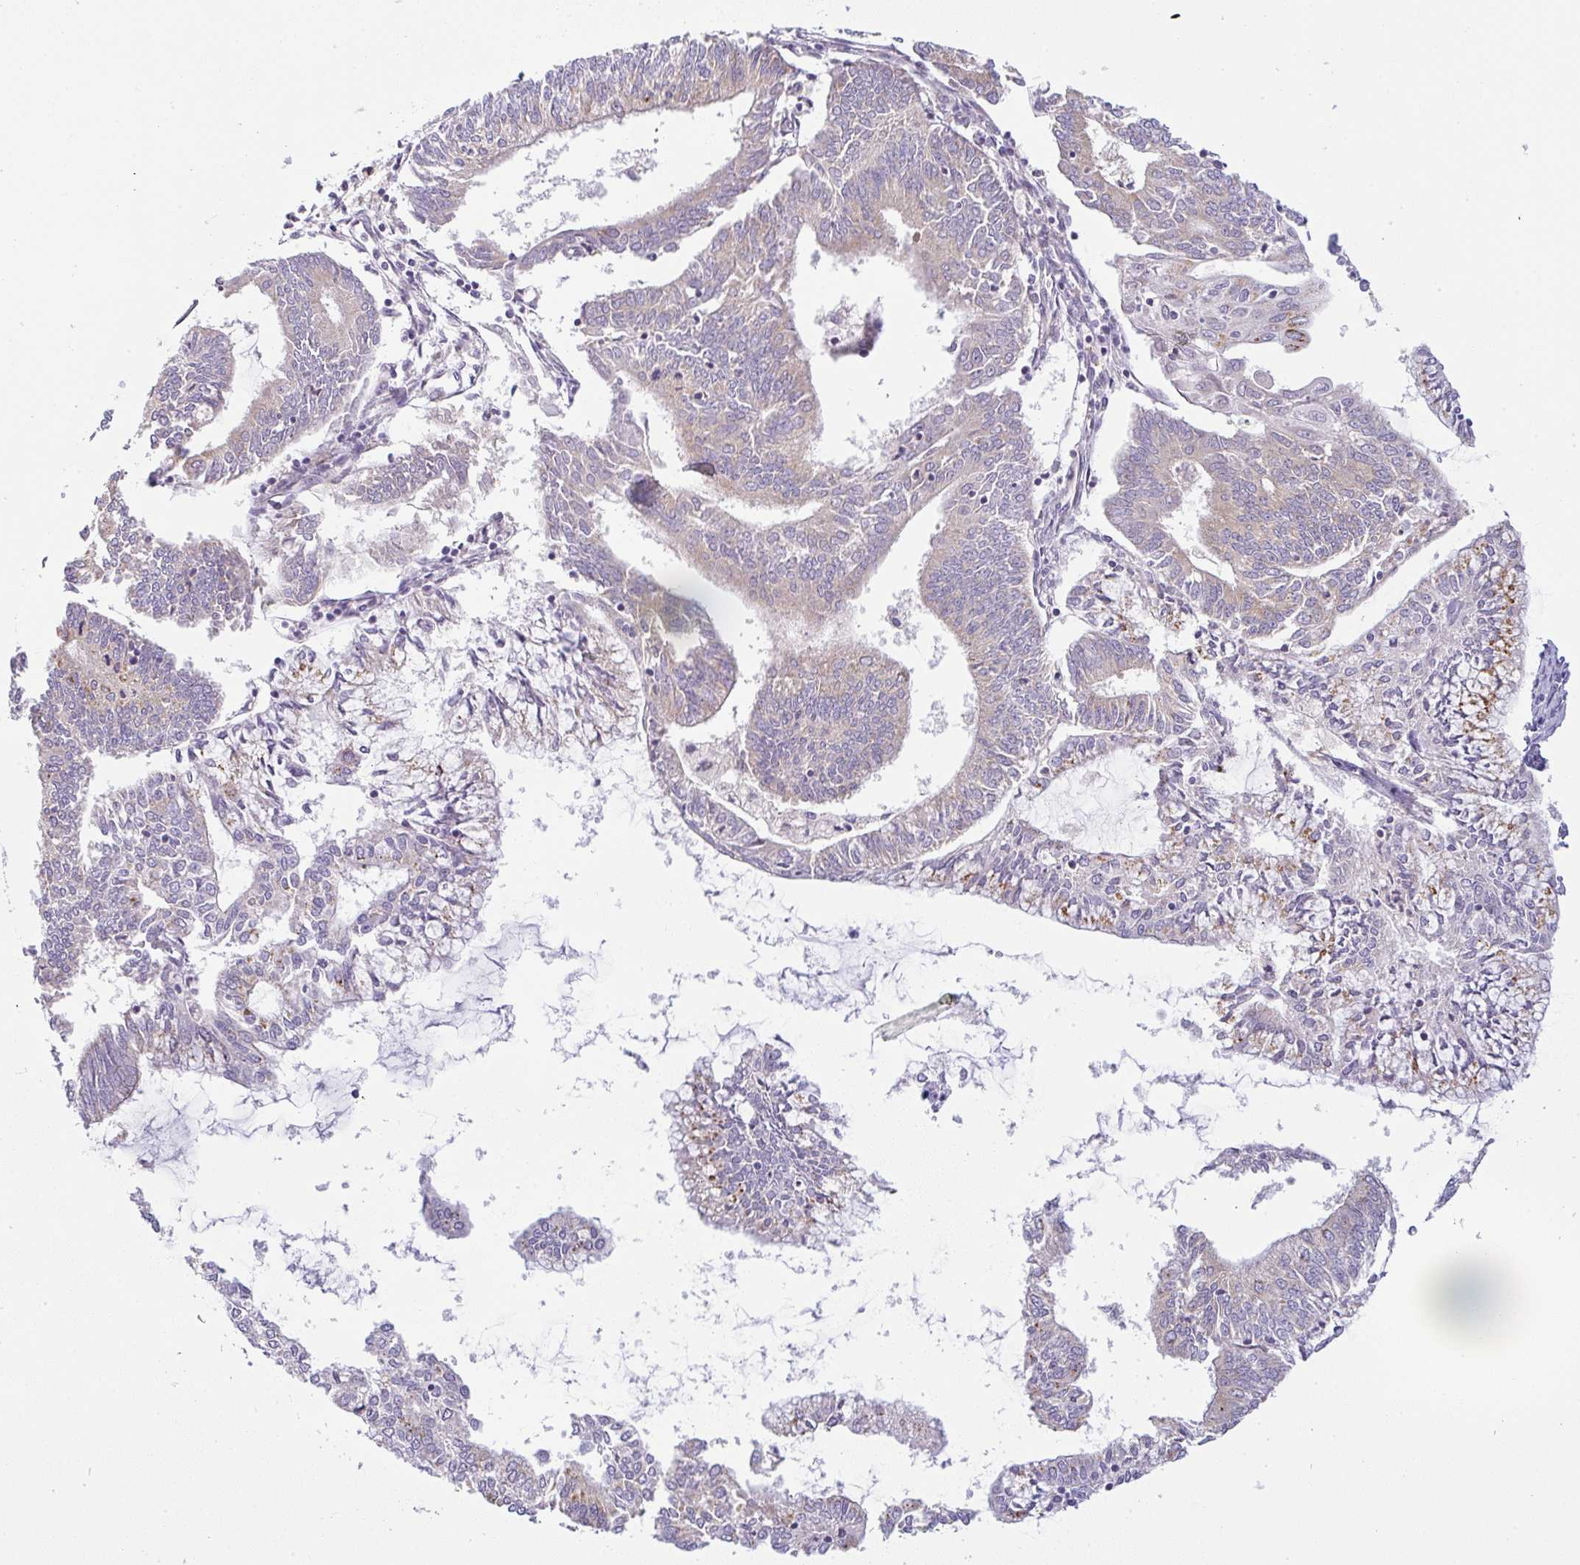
{"staining": {"intensity": "moderate", "quantity": "25%-75%", "location": "cytoplasmic/membranous"}, "tissue": "endometrial cancer", "cell_type": "Tumor cells", "image_type": "cancer", "snomed": [{"axis": "morphology", "description": "Adenocarcinoma, NOS"}, {"axis": "topography", "description": "Endometrium"}], "caption": "A histopathology image of human endometrial adenocarcinoma stained for a protein demonstrates moderate cytoplasmic/membranous brown staining in tumor cells.", "gene": "MOB1A", "patient": {"sex": "female", "age": 61}}